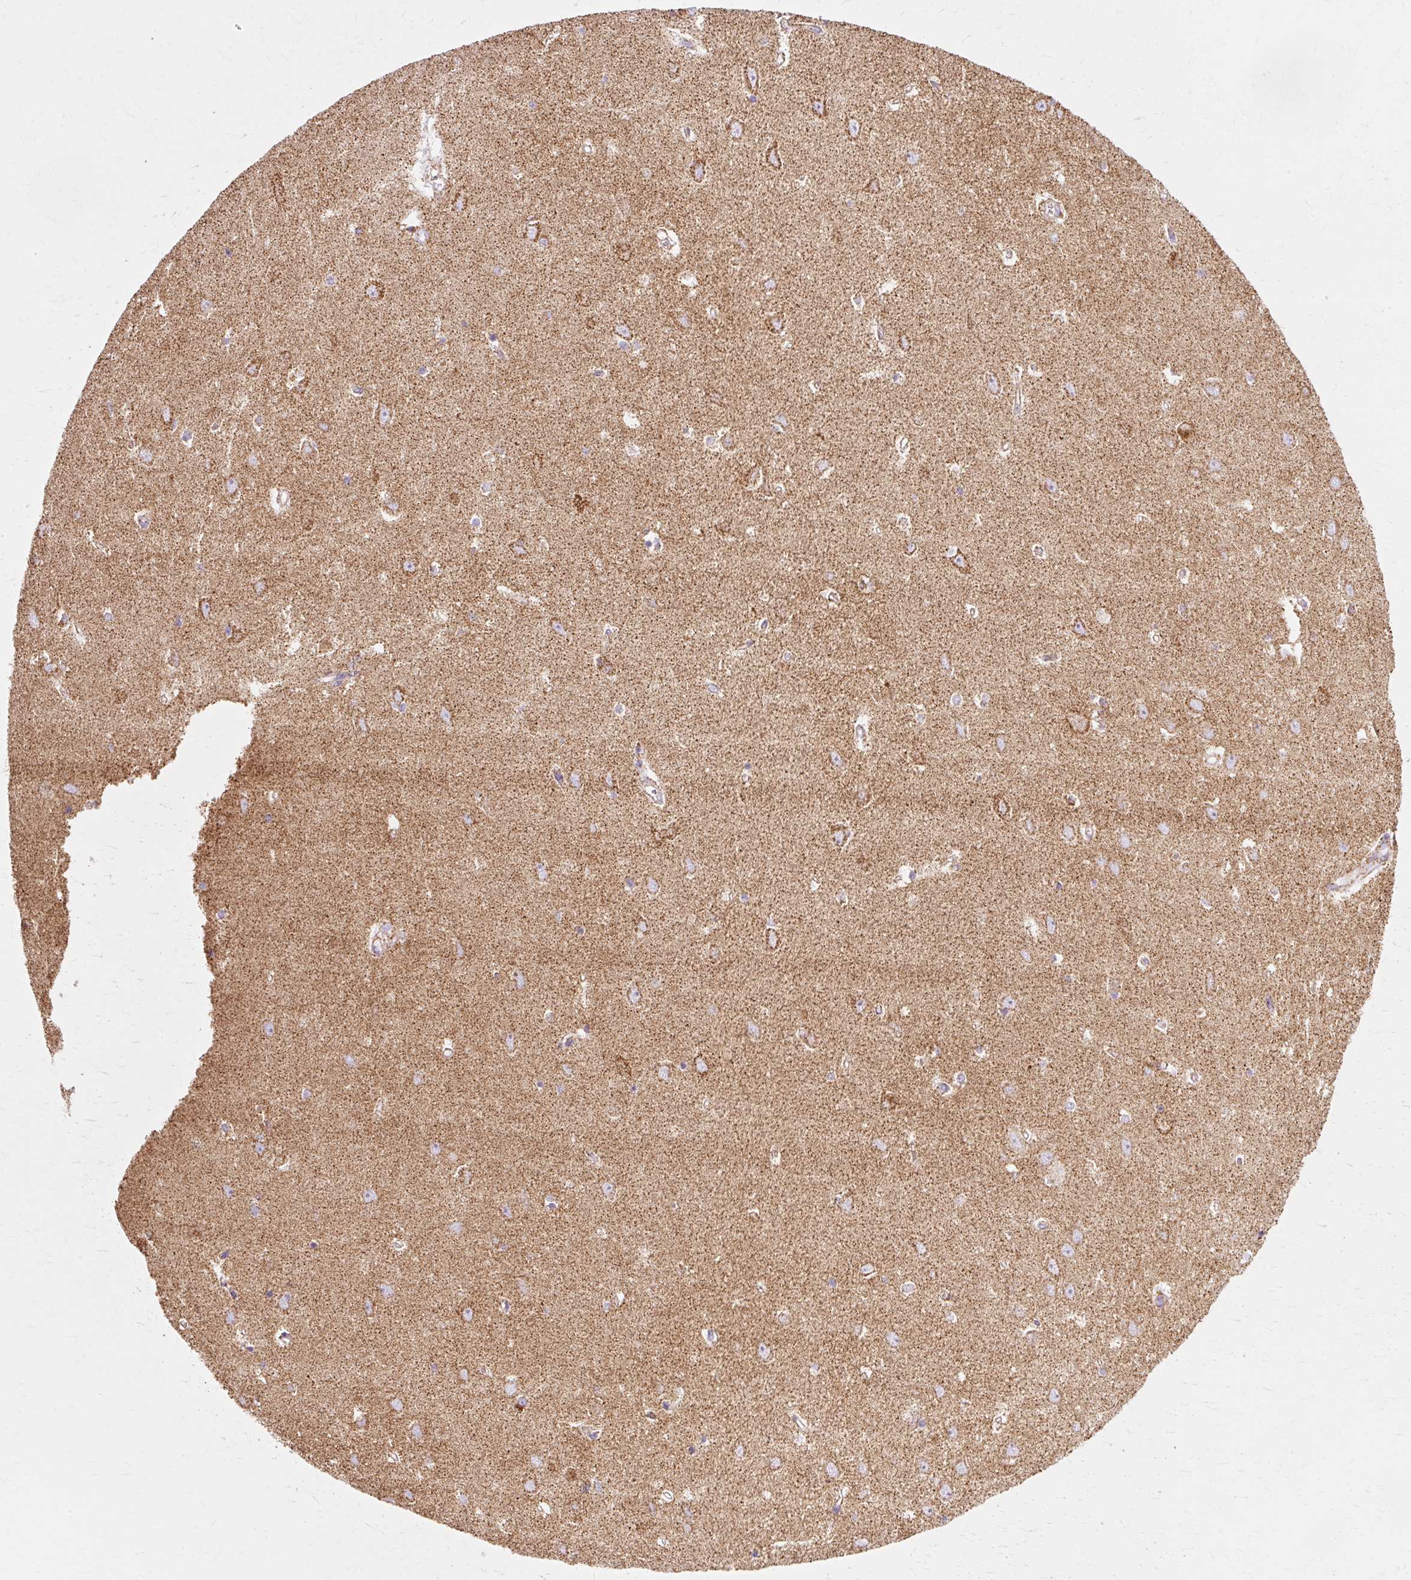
{"staining": {"intensity": "moderate", "quantity": "<25%", "location": "cytoplasmic/membranous"}, "tissue": "hippocampus", "cell_type": "Glial cells", "image_type": "normal", "snomed": [{"axis": "morphology", "description": "Normal tissue, NOS"}, {"axis": "topography", "description": "Hippocampus"}], "caption": "This histopathology image displays immunohistochemistry staining of normal hippocampus, with low moderate cytoplasmic/membranous positivity in approximately <25% of glial cells.", "gene": "ATP5PO", "patient": {"sex": "female", "age": 64}}